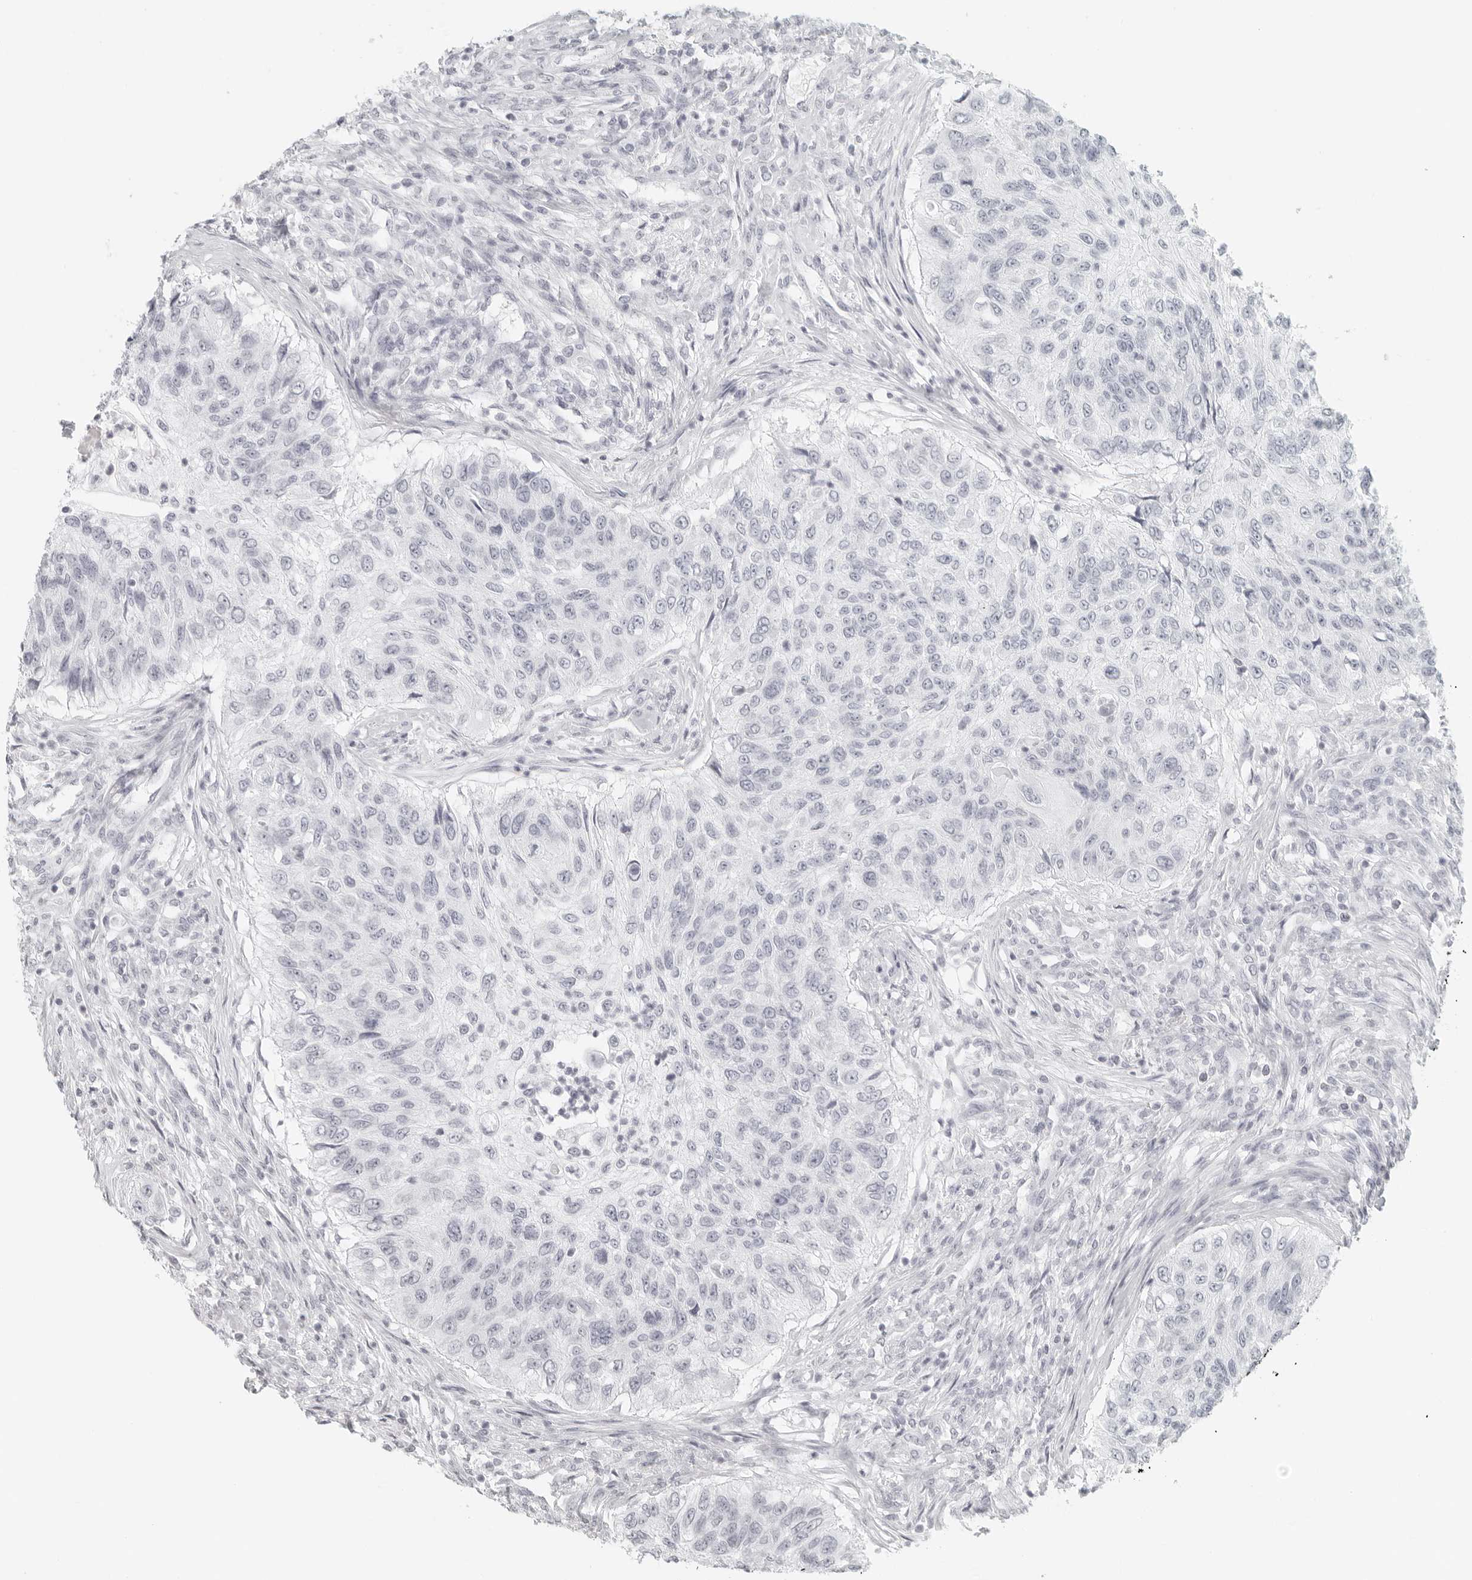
{"staining": {"intensity": "negative", "quantity": "none", "location": "none"}, "tissue": "urothelial cancer", "cell_type": "Tumor cells", "image_type": "cancer", "snomed": [{"axis": "morphology", "description": "Urothelial carcinoma, High grade"}, {"axis": "topography", "description": "Urinary bladder"}], "caption": "The micrograph demonstrates no staining of tumor cells in urothelial carcinoma (high-grade).", "gene": "RPS6KC1", "patient": {"sex": "female", "age": 60}}